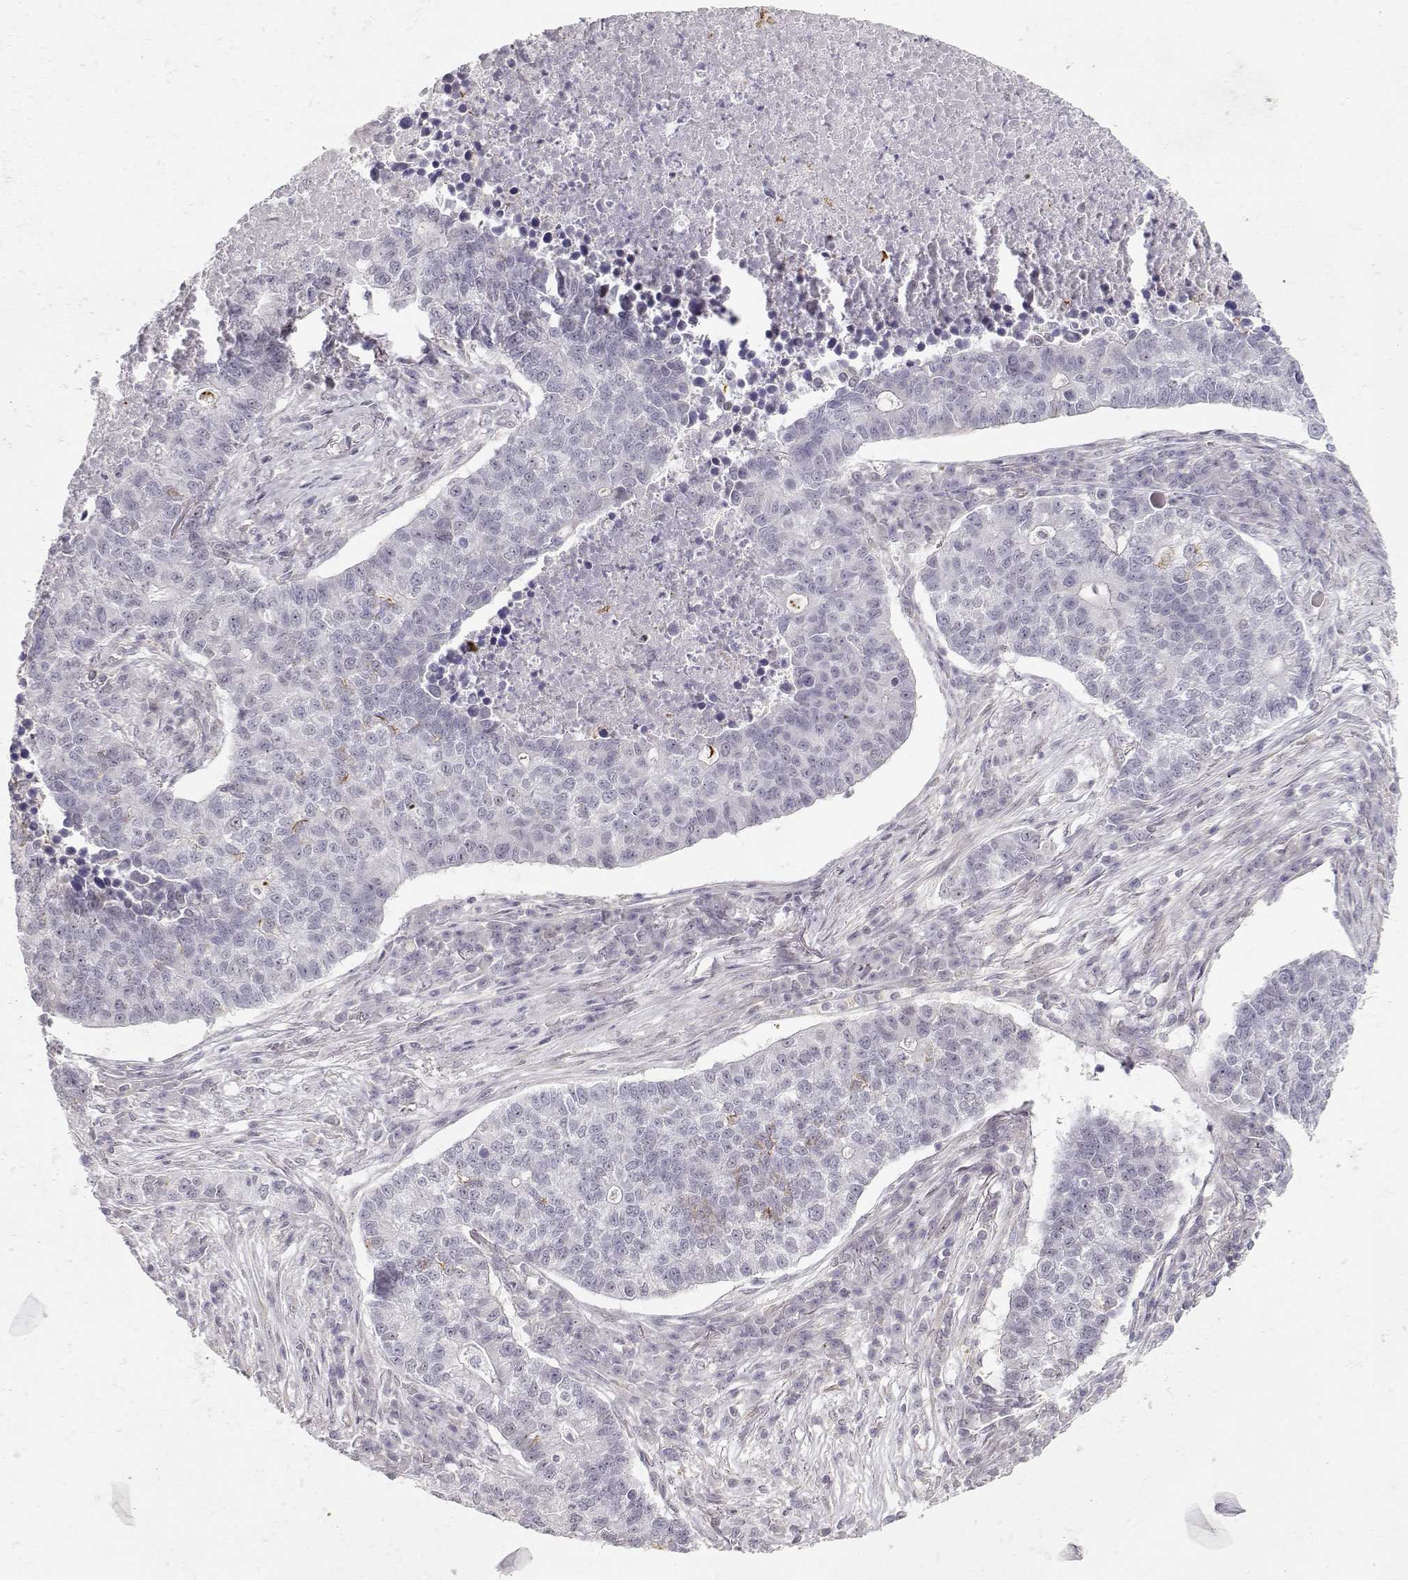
{"staining": {"intensity": "negative", "quantity": "none", "location": "none"}, "tissue": "lung cancer", "cell_type": "Tumor cells", "image_type": "cancer", "snomed": [{"axis": "morphology", "description": "Adenocarcinoma, NOS"}, {"axis": "topography", "description": "Lung"}], "caption": "Tumor cells show no significant positivity in adenocarcinoma (lung). Nuclei are stained in blue.", "gene": "TEPP", "patient": {"sex": "male", "age": 57}}